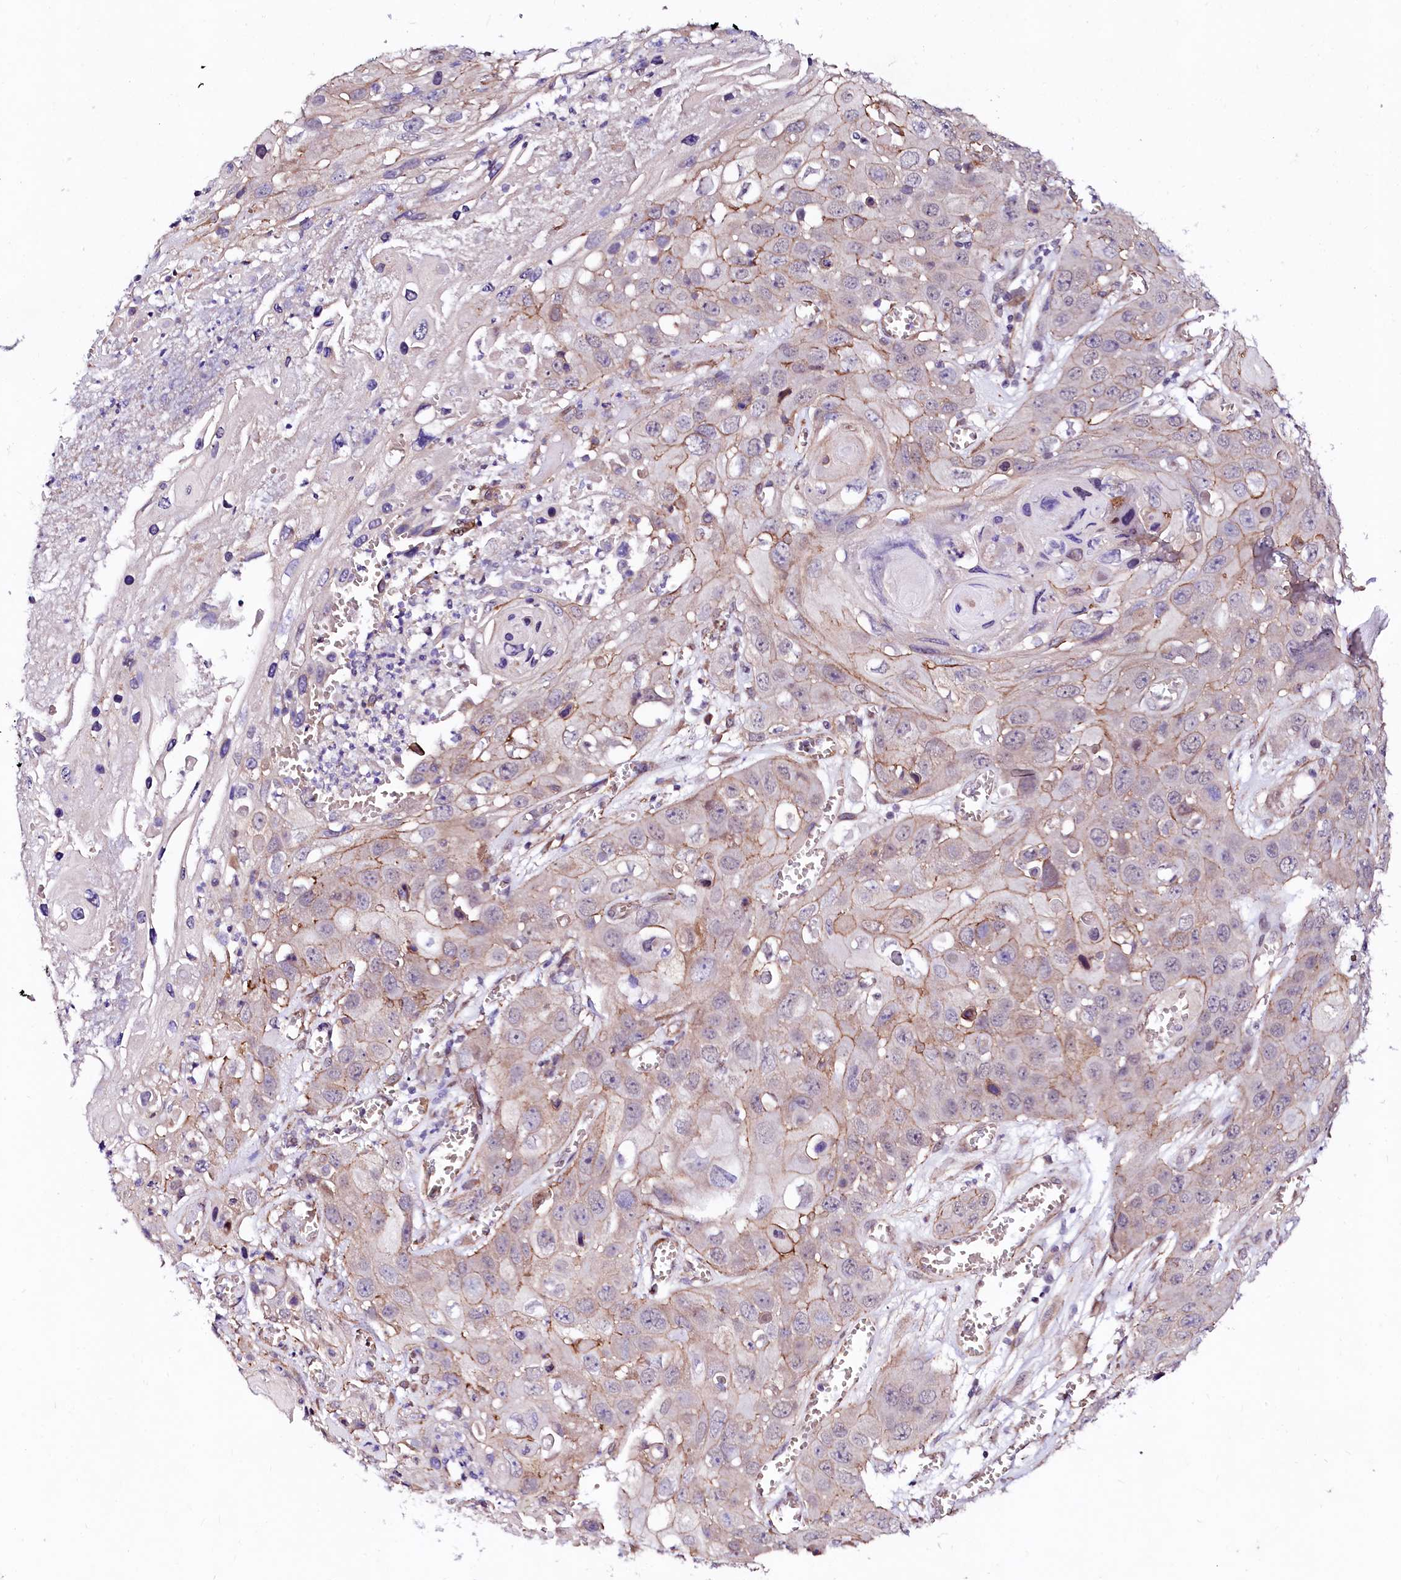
{"staining": {"intensity": "weak", "quantity": "25%-75%", "location": "cytoplasmic/membranous"}, "tissue": "skin cancer", "cell_type": "Tumor cells", "image_type": "cancer", "snomed": [{"axis": "morphology", "description": "Squamous cell carcinoma, NOS"}, {"axis": "topography", "description": "Skin"}], "caption": "Skin squamous cell carcinoma stained for a protein (brown) displays weak cytoplasmic/membranous positive expression in about 25%-75% of tumor cells.", "gene": "GPR176", "patient": {"sex": "male", "age": 55}}